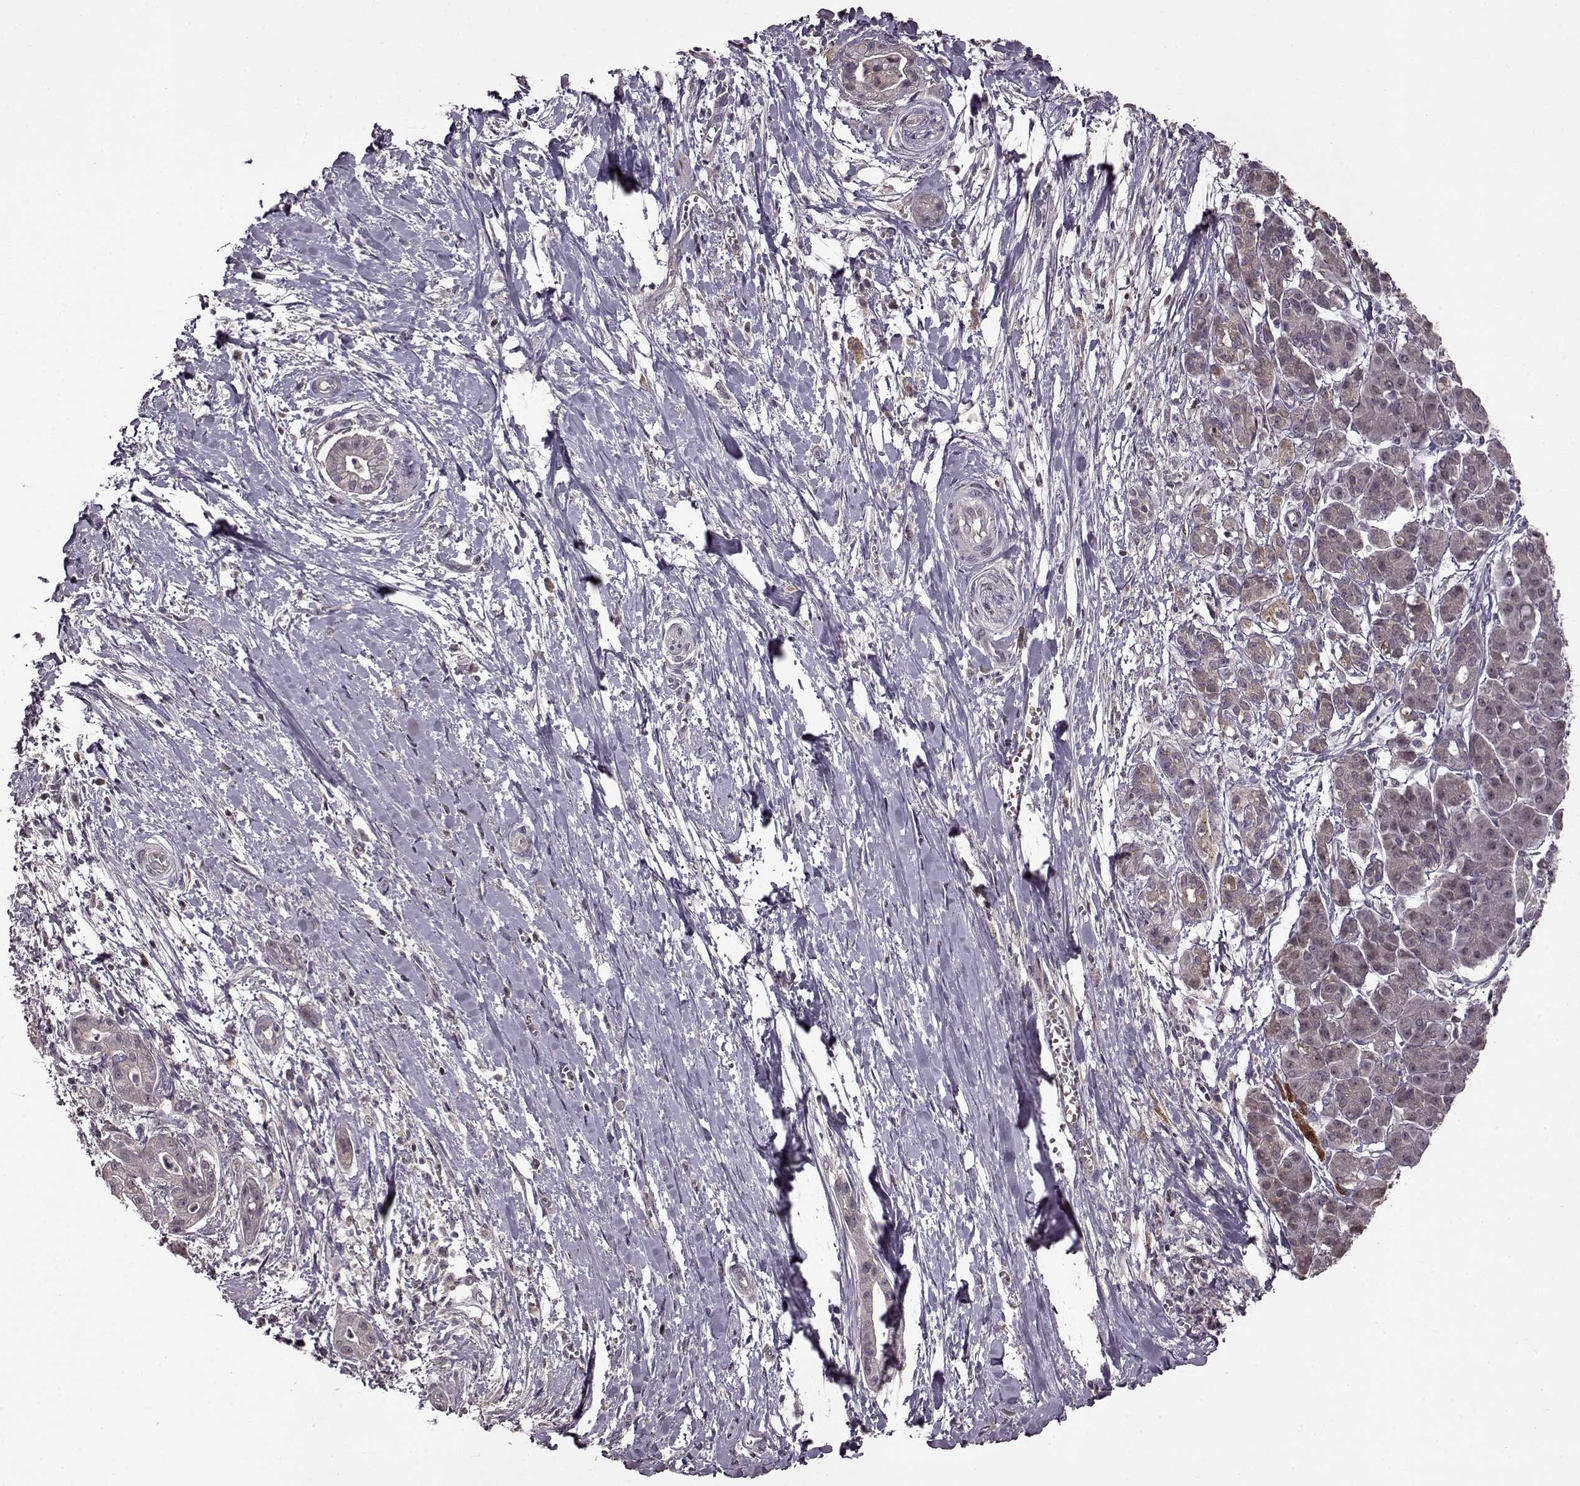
{"staining": {"intensity": "weak", "quantity": "<25%", "location": "cytoplasmic/membranous"}, "tissue": "pancreatic cancer", "cell_type": "Tumor cells", "image_type": "cancer", "snomed": [{"axis": "morphology", "description": "Normal tissue, NOS"}, {"axis": "morphology", "description": "Adenocarcinoma, NOS"}, {"axis": "topography", "description": "Lymph node"}, {"axis": "topography", "description": "Pancreas"}], "caption": "The immunohistochemistry image has no significant positivity in tumor cells of pancreatic cancer tissue.", "gene": "MAIP1", "patient": {"sex": "female", "age": 58}}